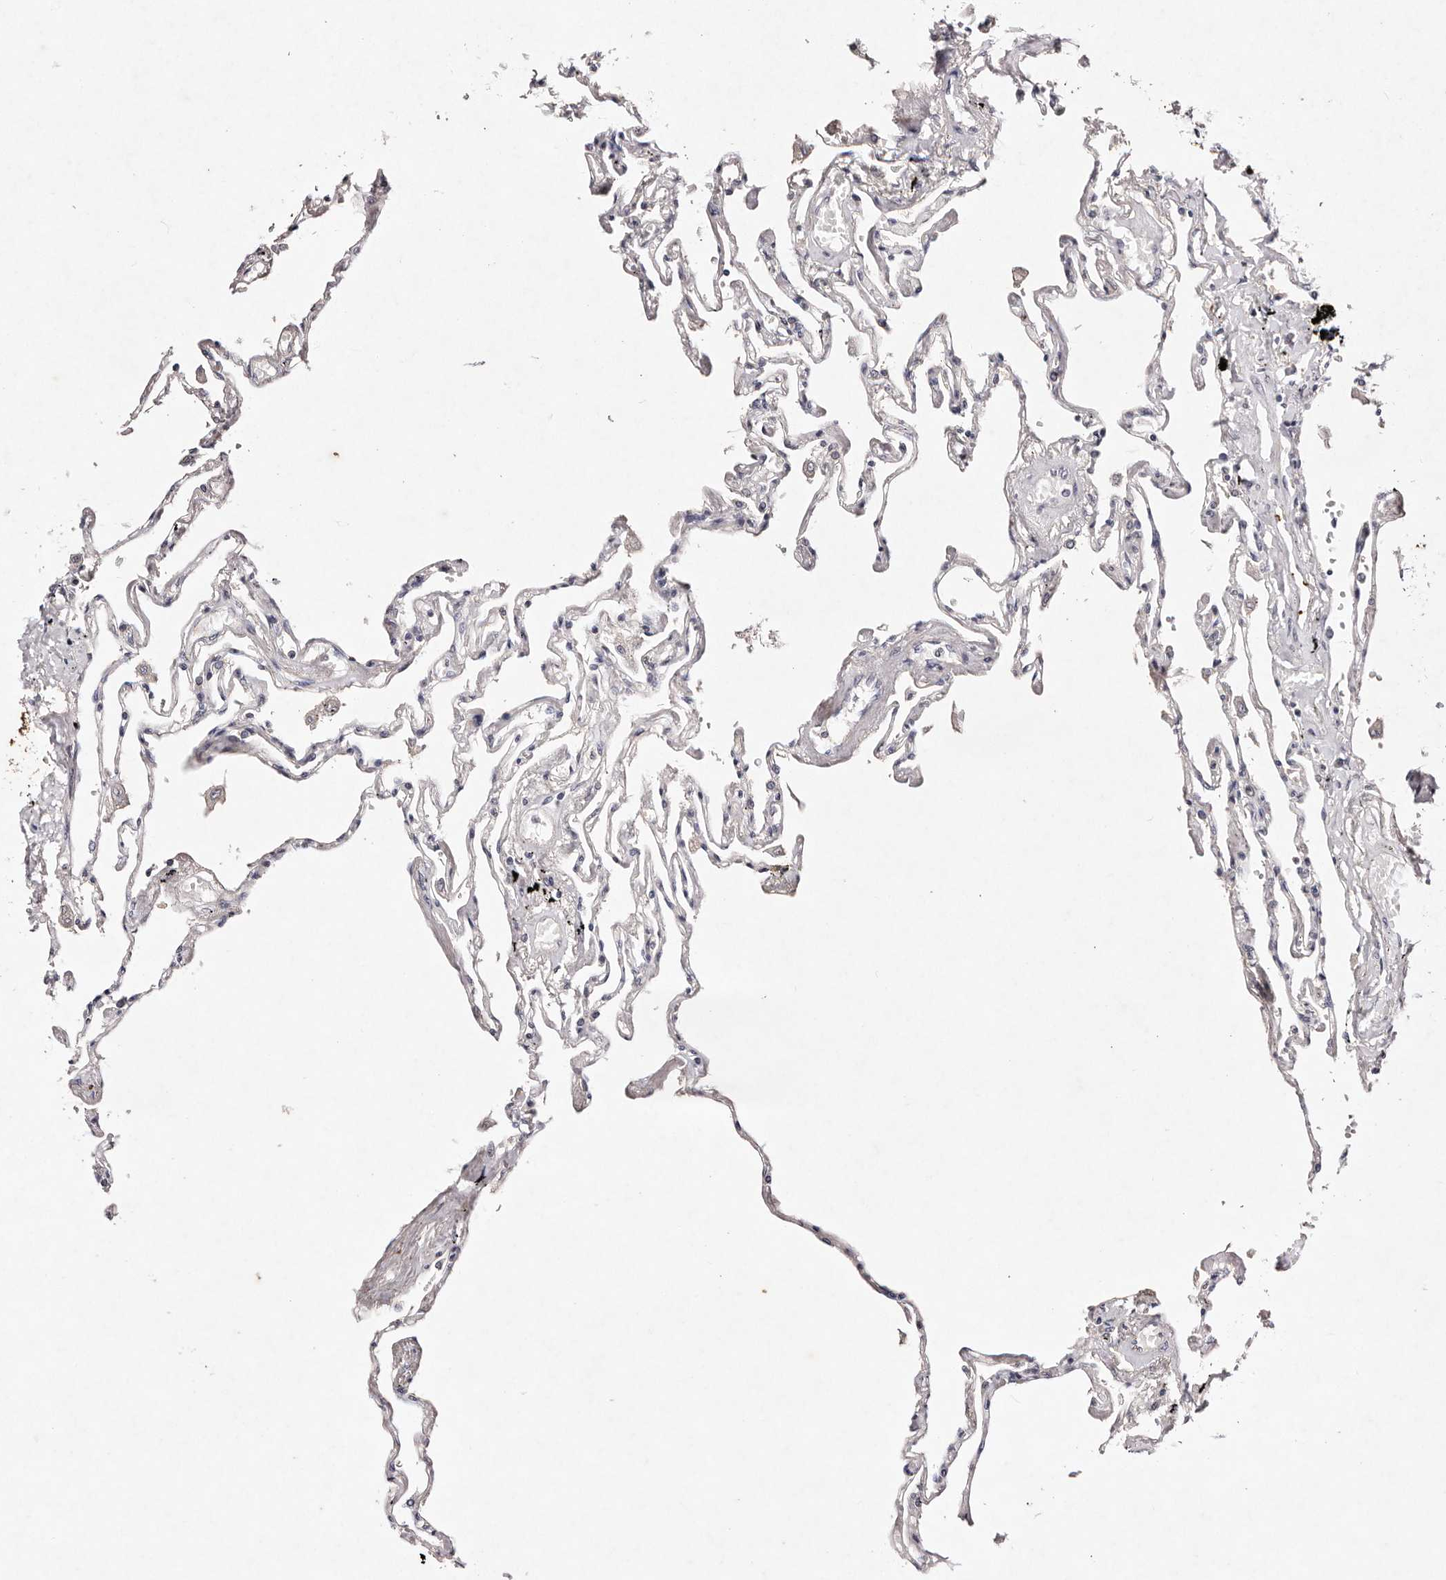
{"staining": {"intensity": "negative", "quantity": "none", "location": "none"}, "tissue": "lung", "cell_type": "Alveolar cells", "image_type": "normal", "snomed": [{"axis": "morphology", "description": "Normal tissue, NOS"}, {"axis": "topography", "description": "Lung"}], "caption": "This is an IHC histopathology image of normal human lung. There is no positivity in alveolar cells.", "gene": "TSC2", "patient": {"sex": "female", "age": 67}}